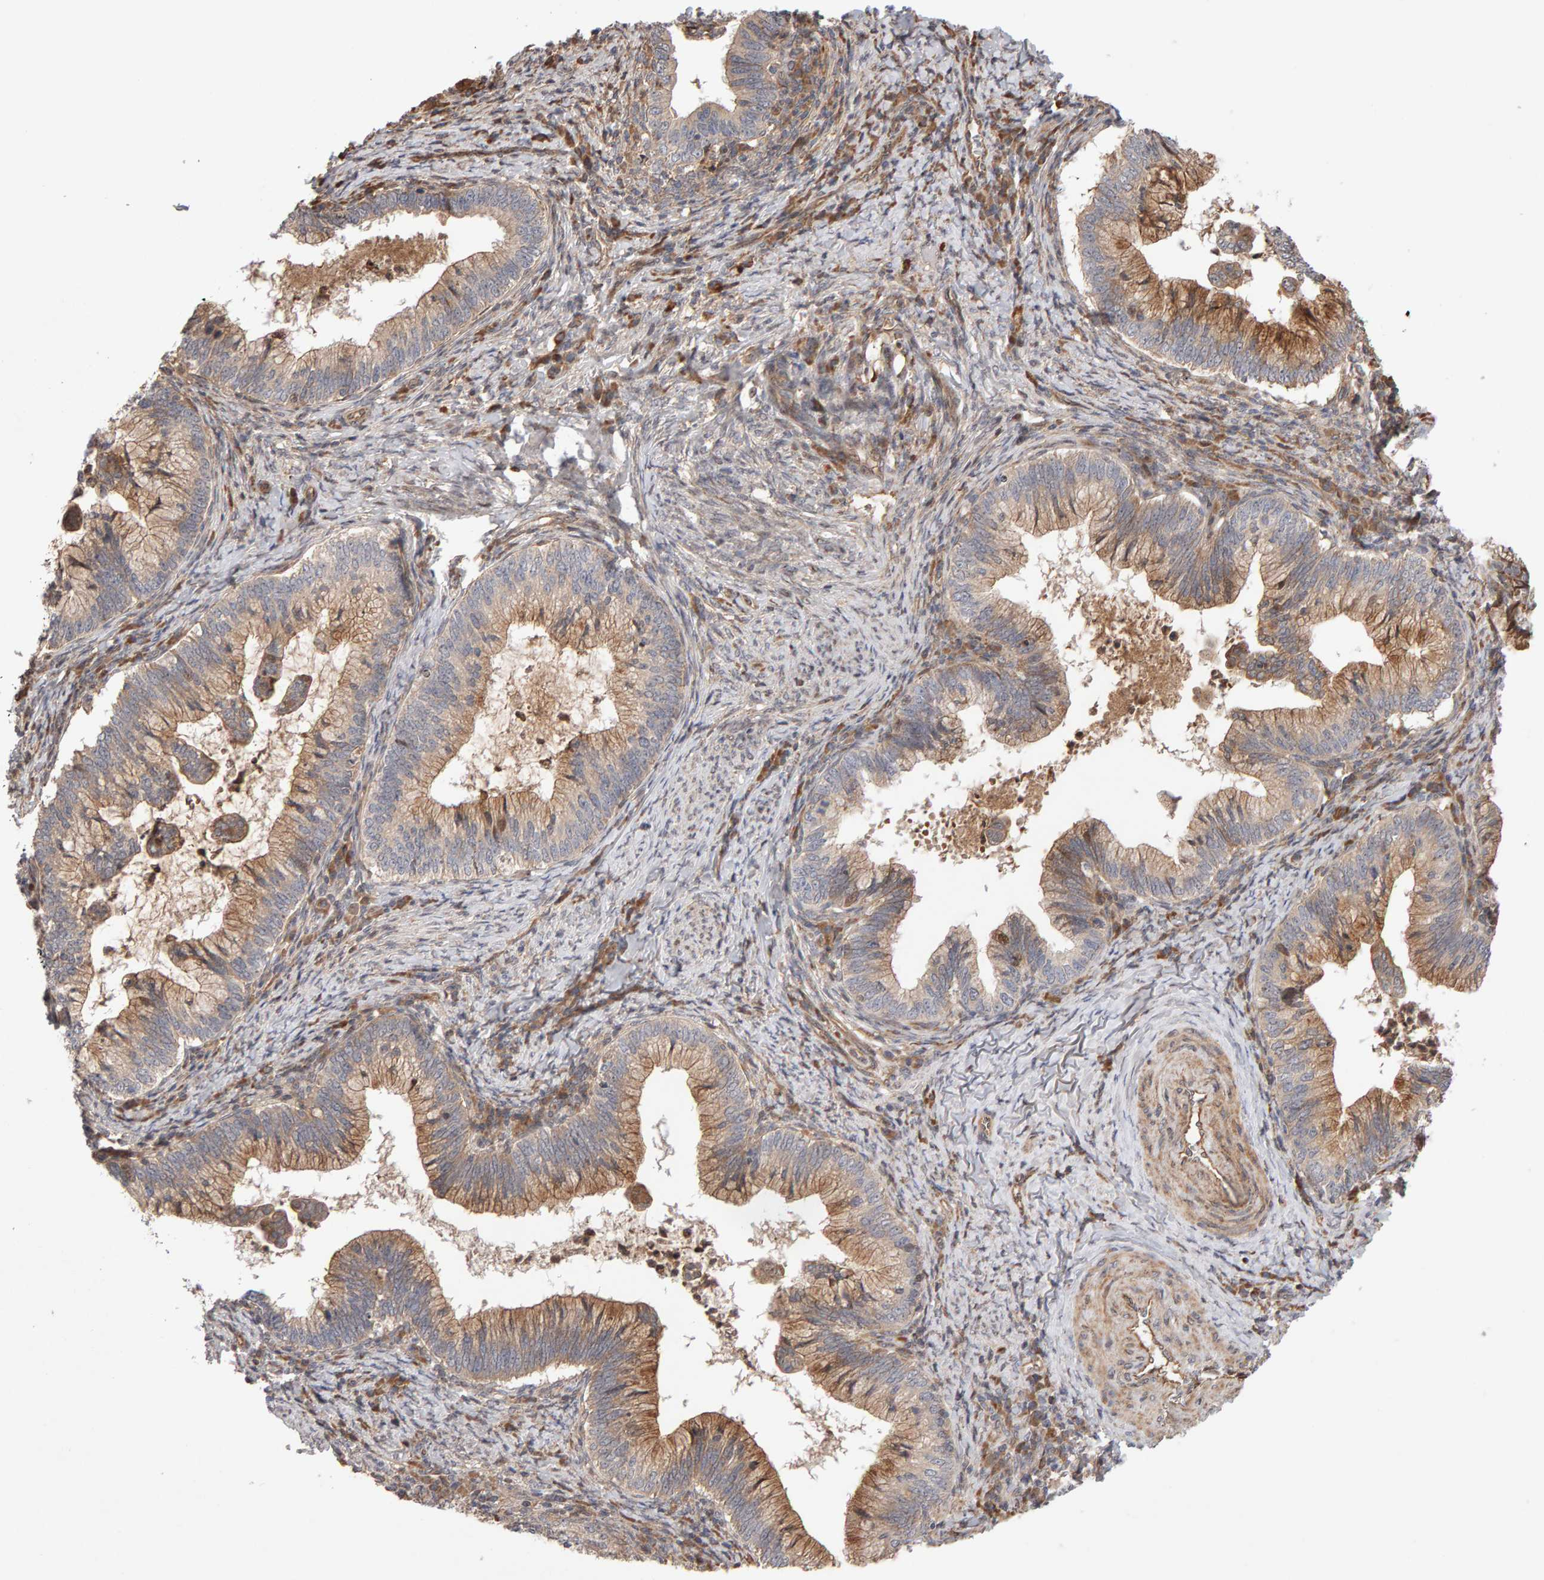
{"staining": {"intensity": "moderate", "quantity": ">75%", "location": "cytoplasmic/membranous"}, "tissue": "cervical cancer", "cell_type": "Tumor cells", "image_type": "cancer", "snomed": [{"axis": "morphology", "description": "Adenocarcinoma, NOS"}, {"axis": "topography", "description": "Cervix"}], "caption": "A micrograph showing moderate cytoplasmic/membranous expression in approximately >75% of tumor cells in adenocarcinoma (cervical), as visualized by brown immunohistochemical staining.", "gene": "LZTS1", "patient": {"sex": "female", "age": 36}}